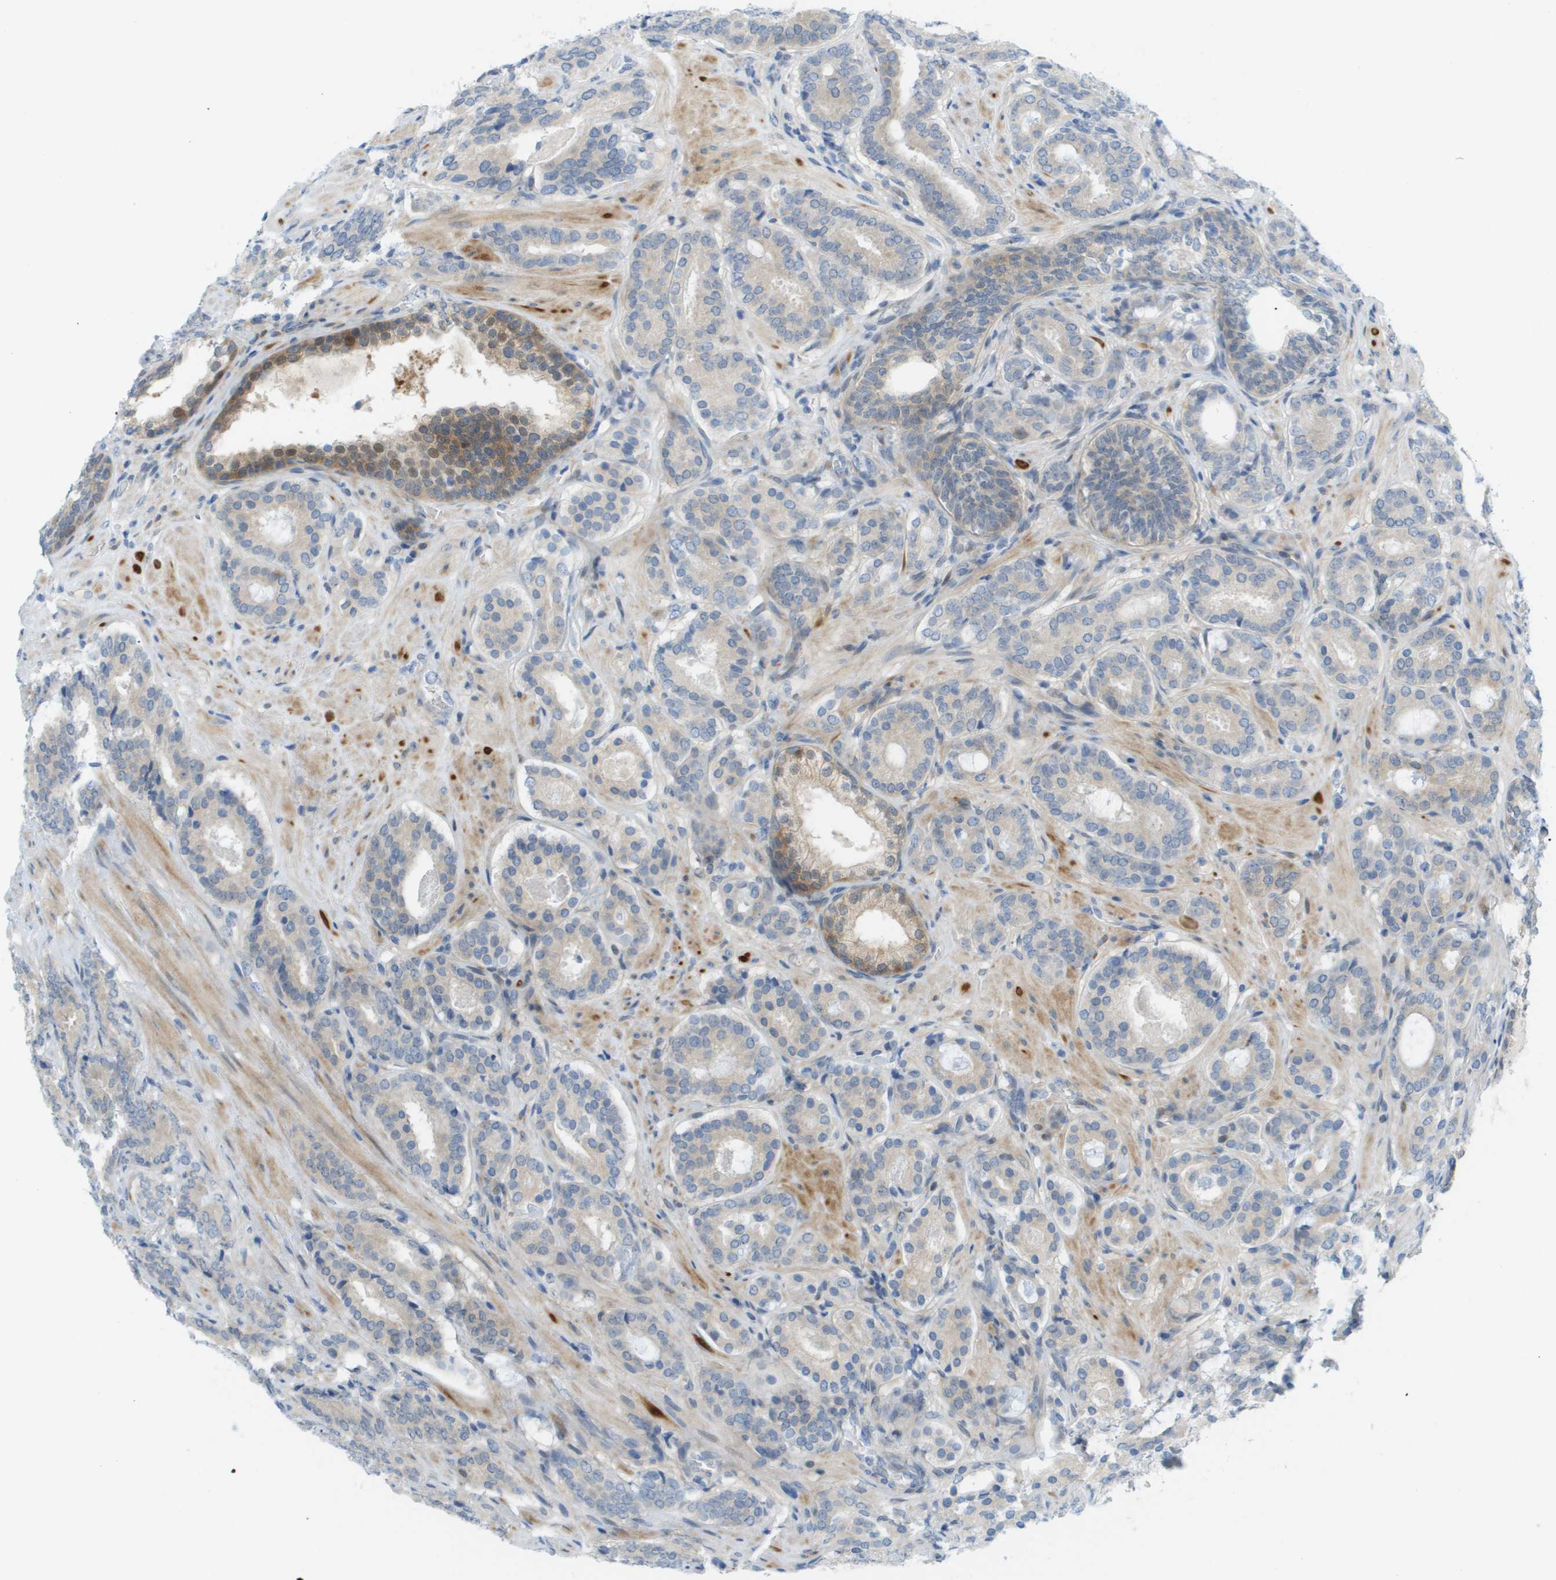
{"staining": {"intensity": "weak", "quantity": "<25%", "location": "cytoplasmic/membranous"}, "tissue": "prostate cancer", "cell_type": "Tumor cells", "image_type": "cancer", "snomed": [{"axis": "morphology", "description": "Adenocarcinoma, Low grade"}, {"axis": "topography", "description": "Prostate"}], "caption": "This is a histopathology image of immunohistochemistry staining of prostate low-grade adenocarcinoma, which shows no expression in tumor cells.", "gene": "CUL9", "patient": {"sex": "male", "age": 69}}